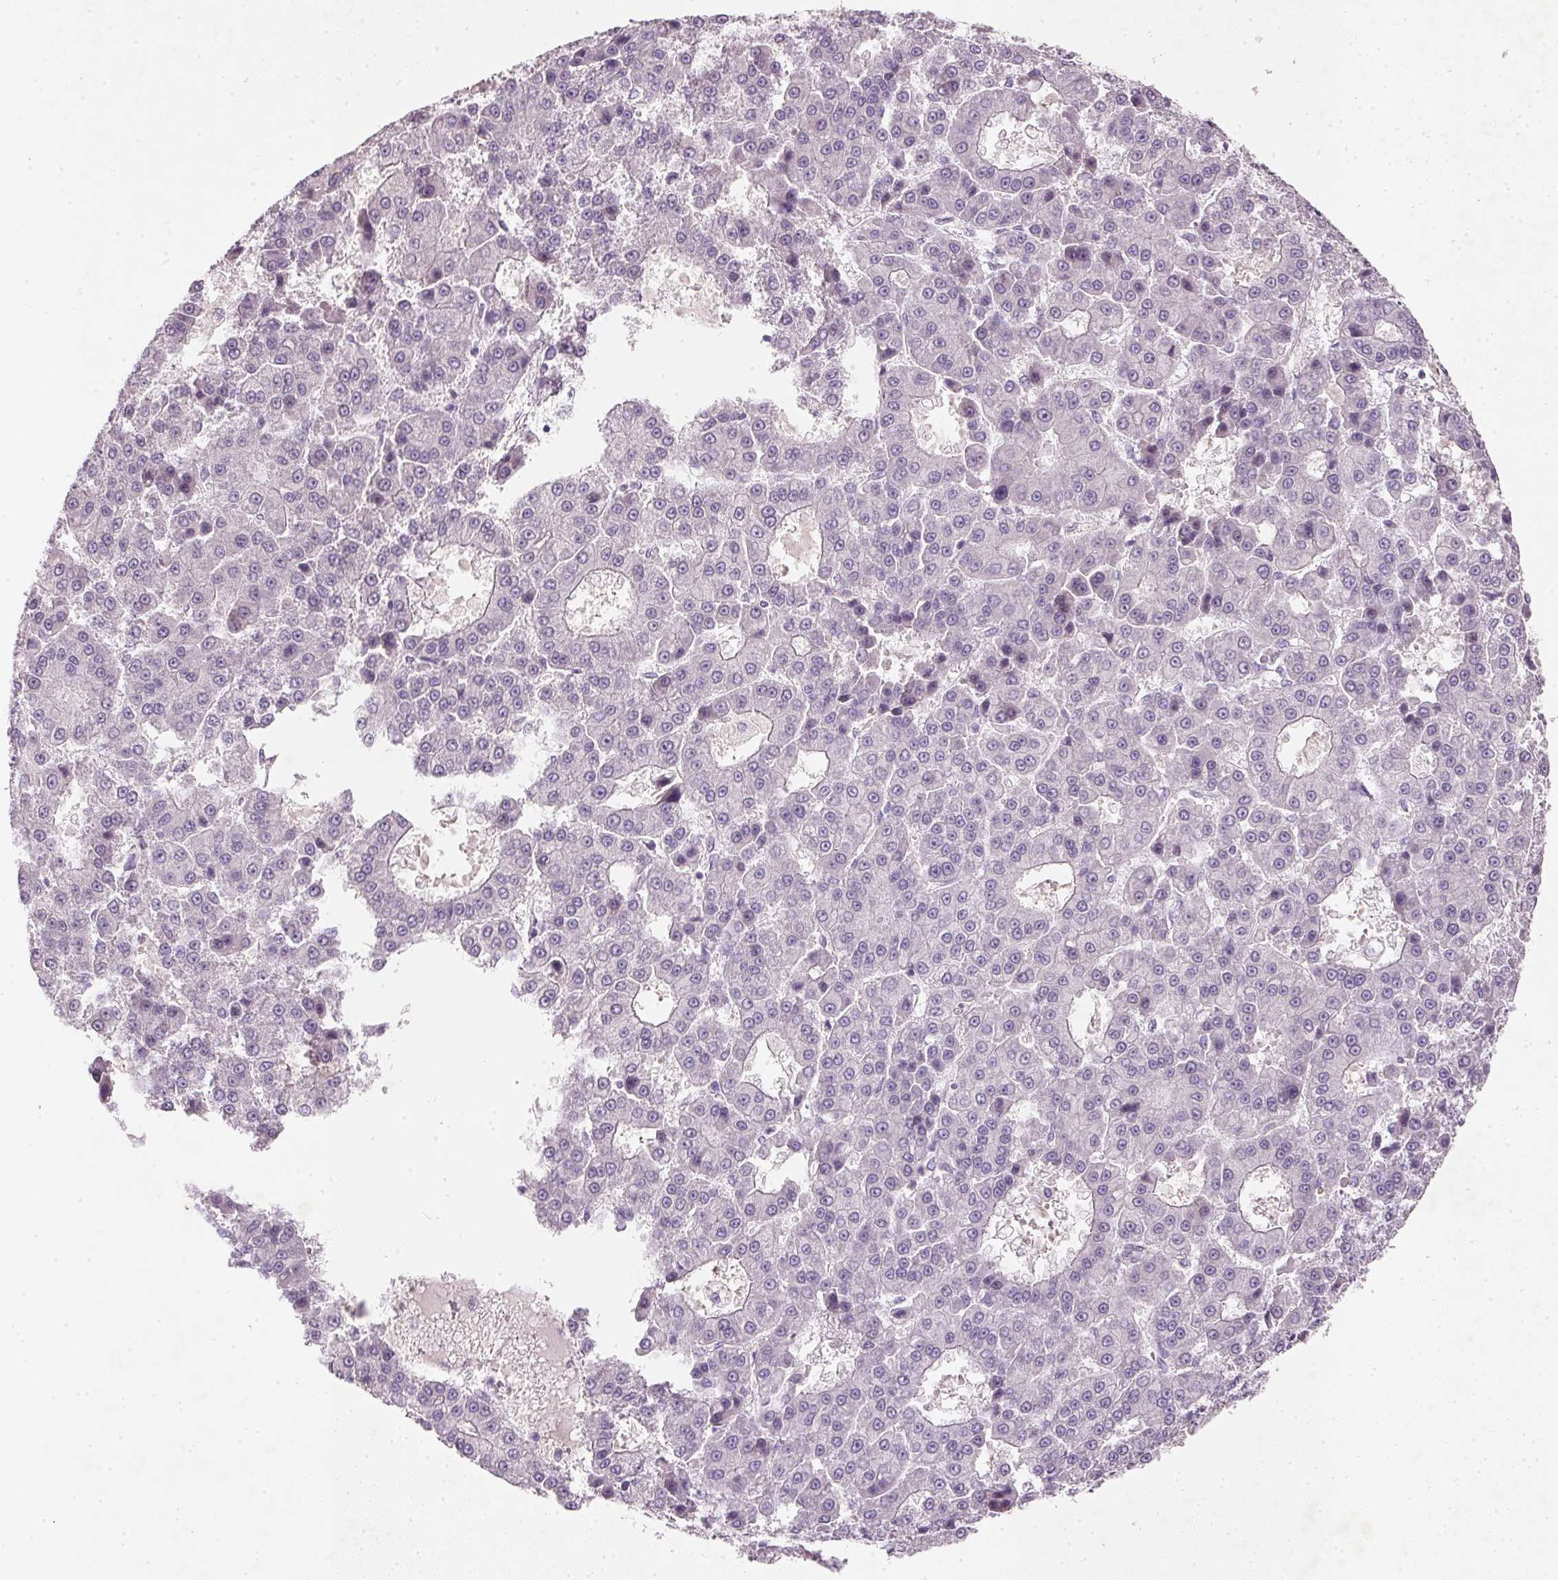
{"staining": {"intensity": "negative", "quantity": "none", "location": "none"}, "tissue": "liver cancer", "cell_type": "Tumor cells", "image_type": "cancer", "snomed": [{"axis": "morphology", "description": "Carcinoma, Hepatocellular, NOS"}, {"axis": "topography", "description": "Liver"}], "caption": "A micrograph of liver cancer stained for a protein shows no brown staining in tumor cells.", "gene": "KCNK15", "patient": {"sex": "male", "age": 70}}